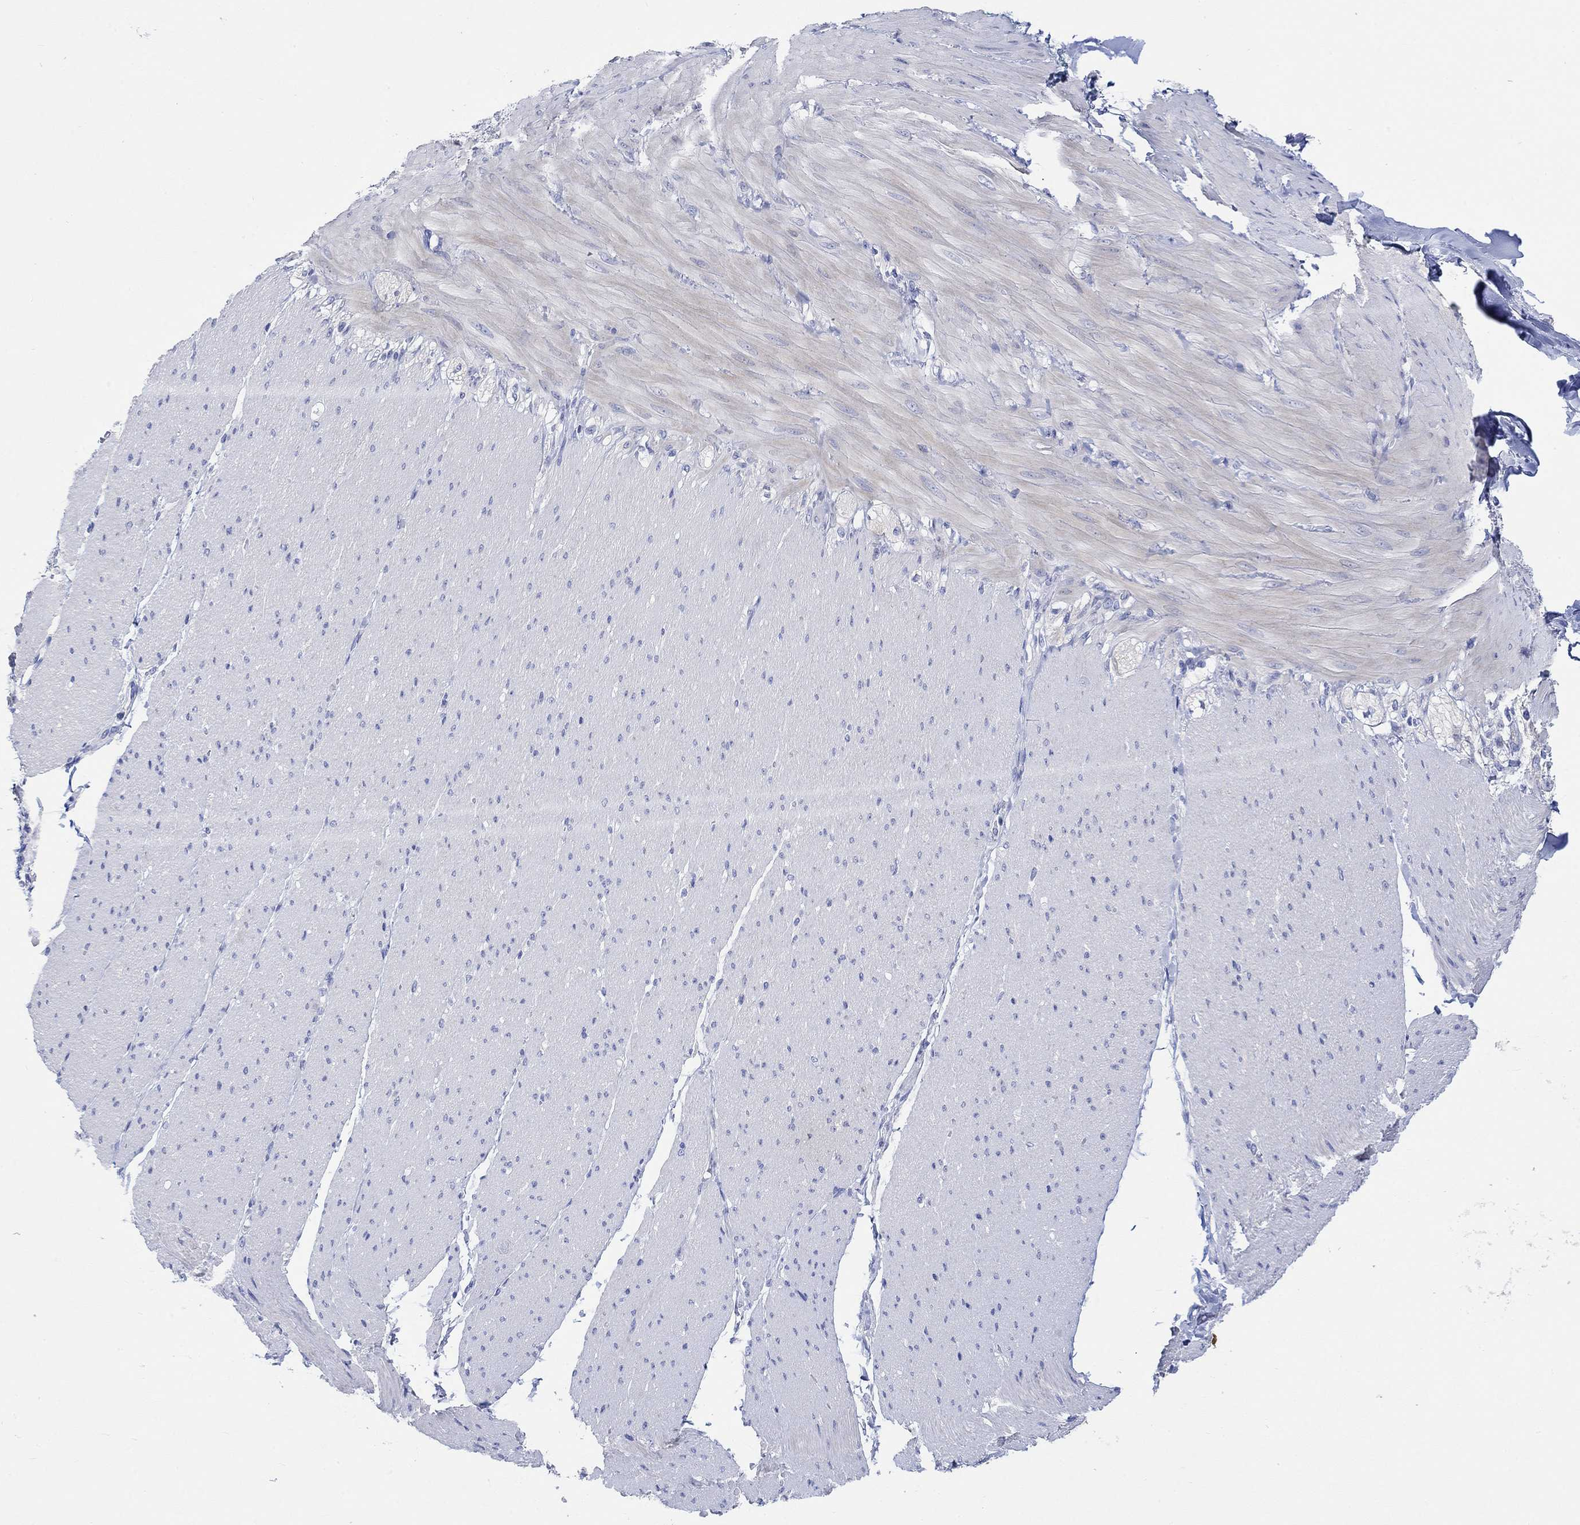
{"staining": {"intensity": "negative", "quantity": "none", "location": "none"}, "tissue": "adipose tissue", "cell_type": "Adipocytes", "image_type": "normal", "snomed": [{"axis": "morphology", "description": "Normal tissue, NOS"}, {"axis": "topography", "description": "Smooth muscle"}, {"axis": "topography", "description": "Duodenum"}, {"axis": "topography", "description": "Peripheral nerve tissue"}], "caption": "Adipocytes are negative for brown protein staining in normal adipose tissue. (Immunohistochemistry, brightfield microscopy, high magnification).", "gene": "REEP6", "patient": {"sex": "female", "age": 61}}